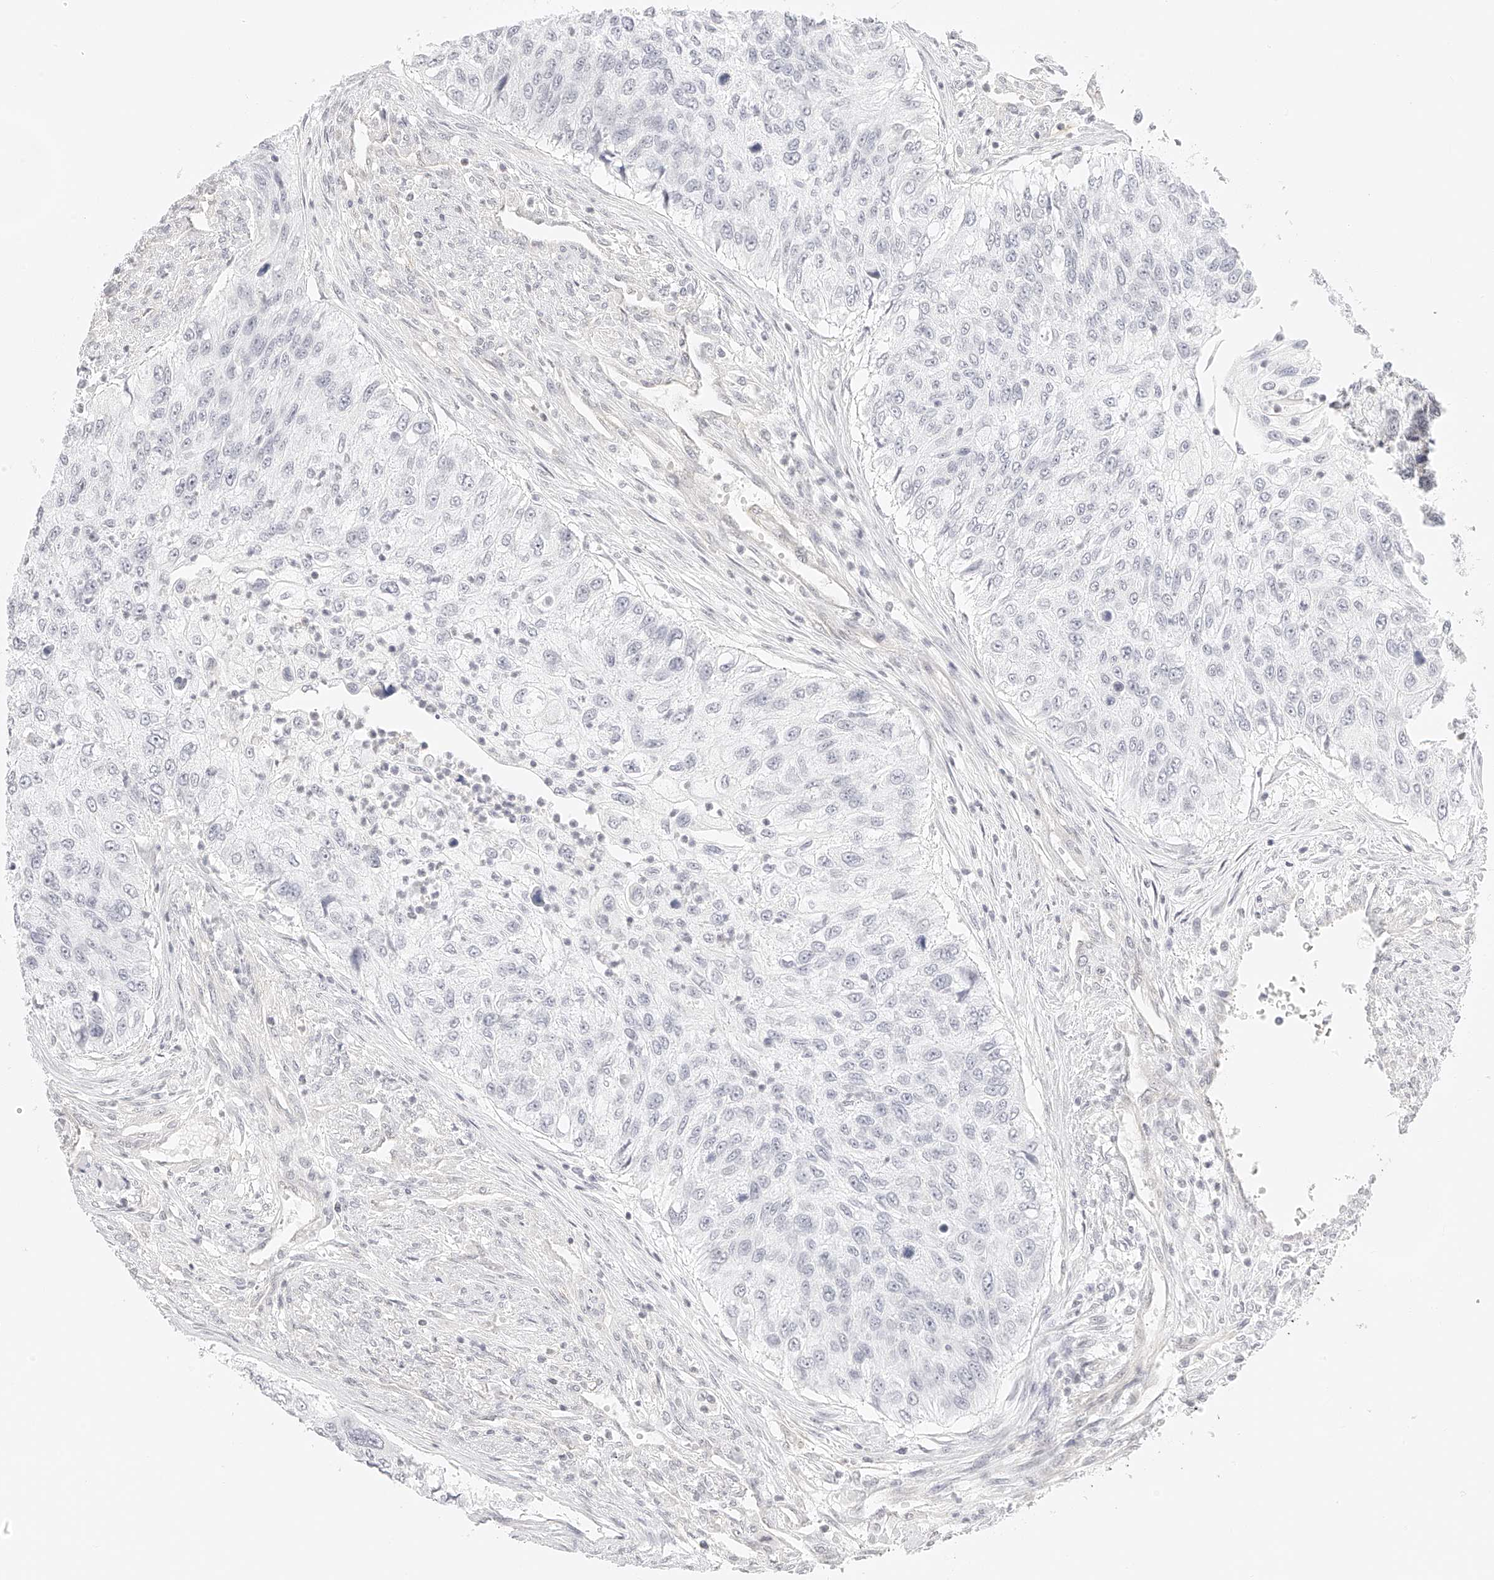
{"staining": {"intensity": "negative", "quantity": "none", "location": "none"}, "tissue": "urothelial cancer", "cell_type": "Tumor cells", "image_type": "cancer", "snomed": [{"axis": "morphology", "description": "Urothelial carcinoma, High grade"}, {"axis": "topography", "description": "Urinary bladder"}], "caption": "DAB (3,3'-diaminobenzidine) immunohistochemical staining of human urothelial cancer displays no significant staining in tumor cells.", "gene": "ZFP69", "patient": {"sex": "female", "age": 60}}